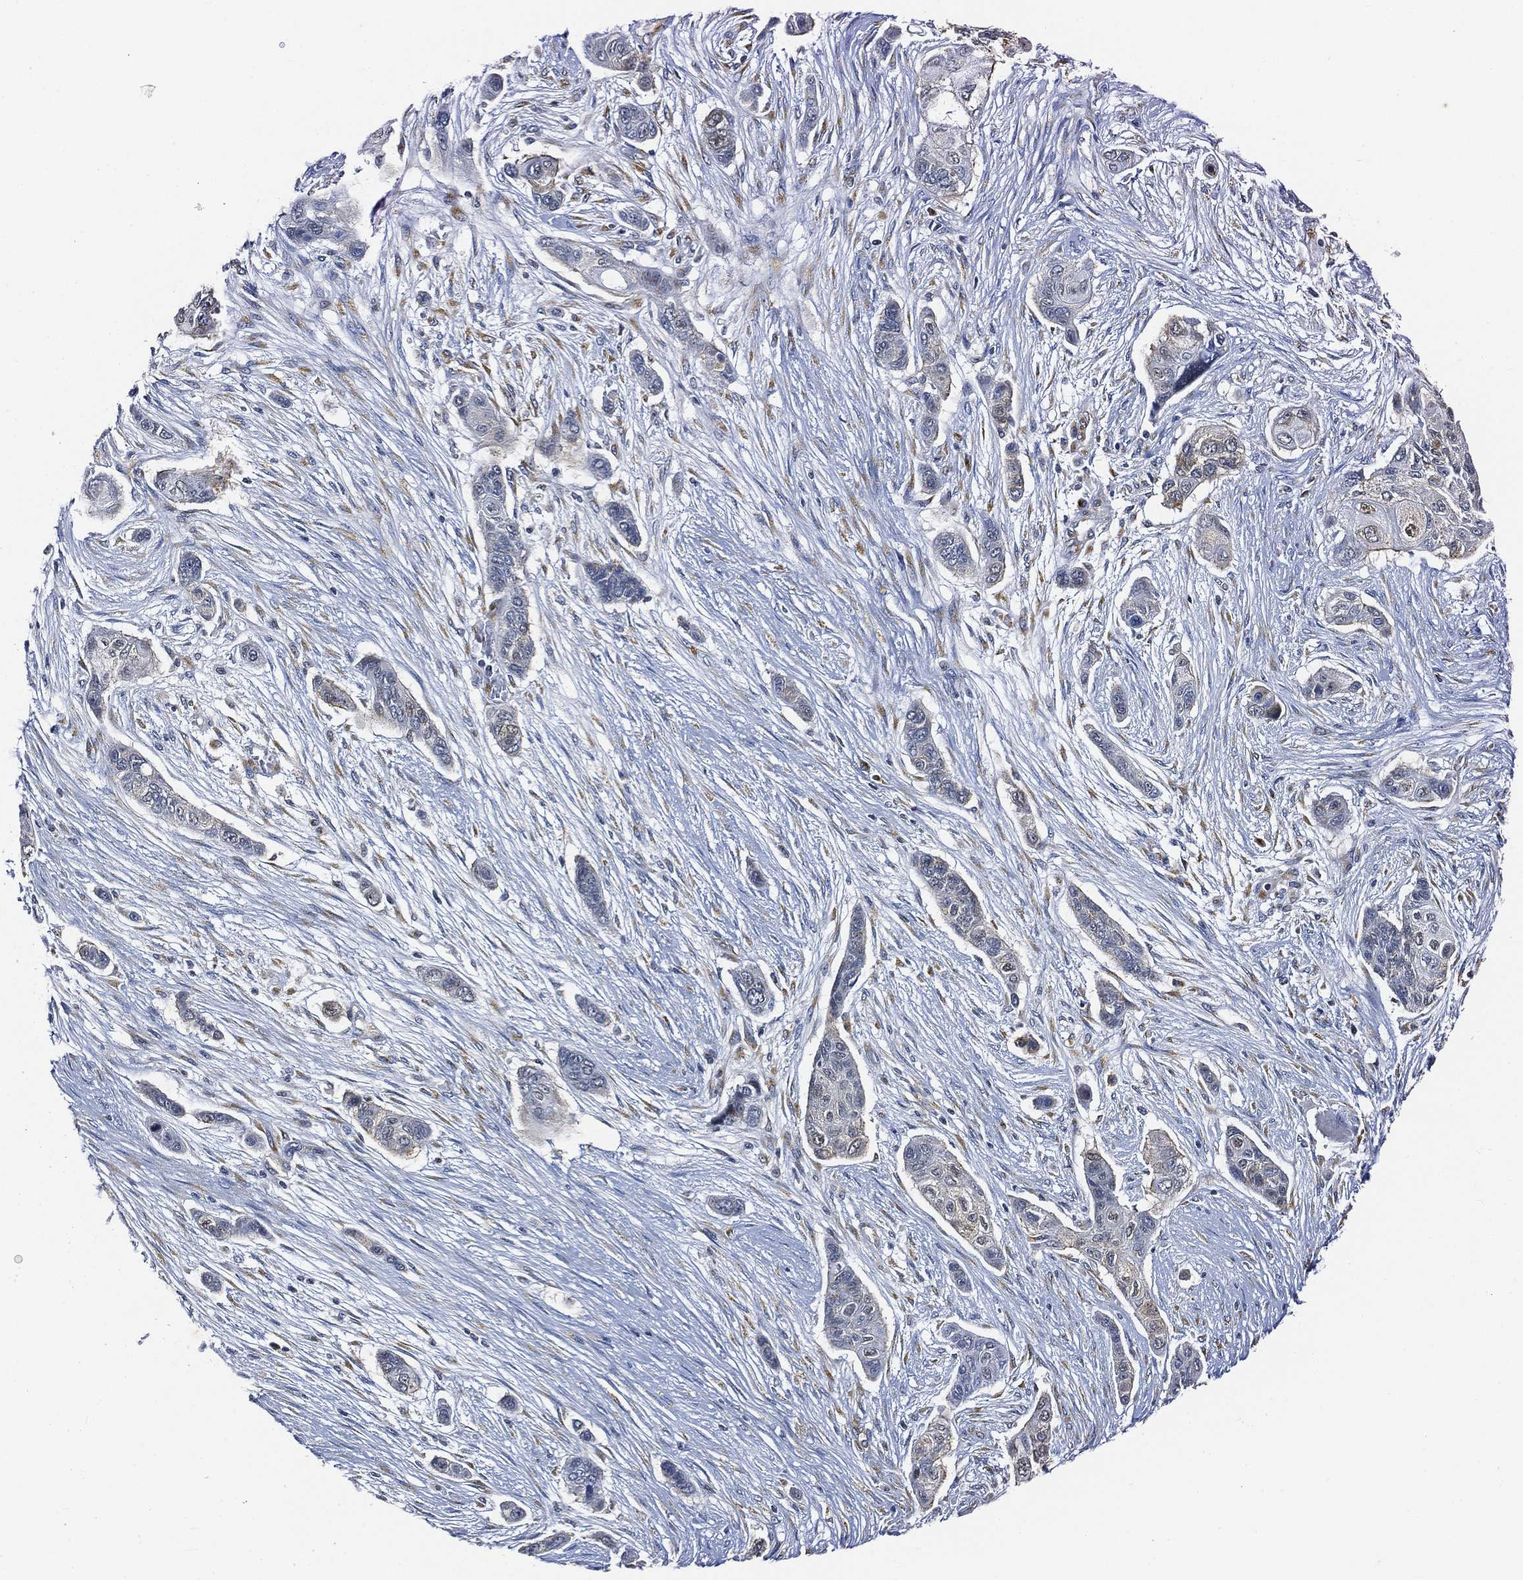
{"staining": {"intensity": "weak", "quantity": "<25%", "location": "nuclear"}, "tissue": "lung cancer", "cell_type": "Tumor cells", "image_type": "cancer", "snomed": [{"axis": "morphology", "description": "Squamous cell carcinoma, NOS"}, {"axis": "topography", "description": "Lung"}], "caption": "This is an immunohistochemistry (IHC) histopathology image of squamous cell carcinoma (lung). There is no staining in tumor cells.", "gene": "TICAM1", "patient": {"sex": "male", "age": 69}}